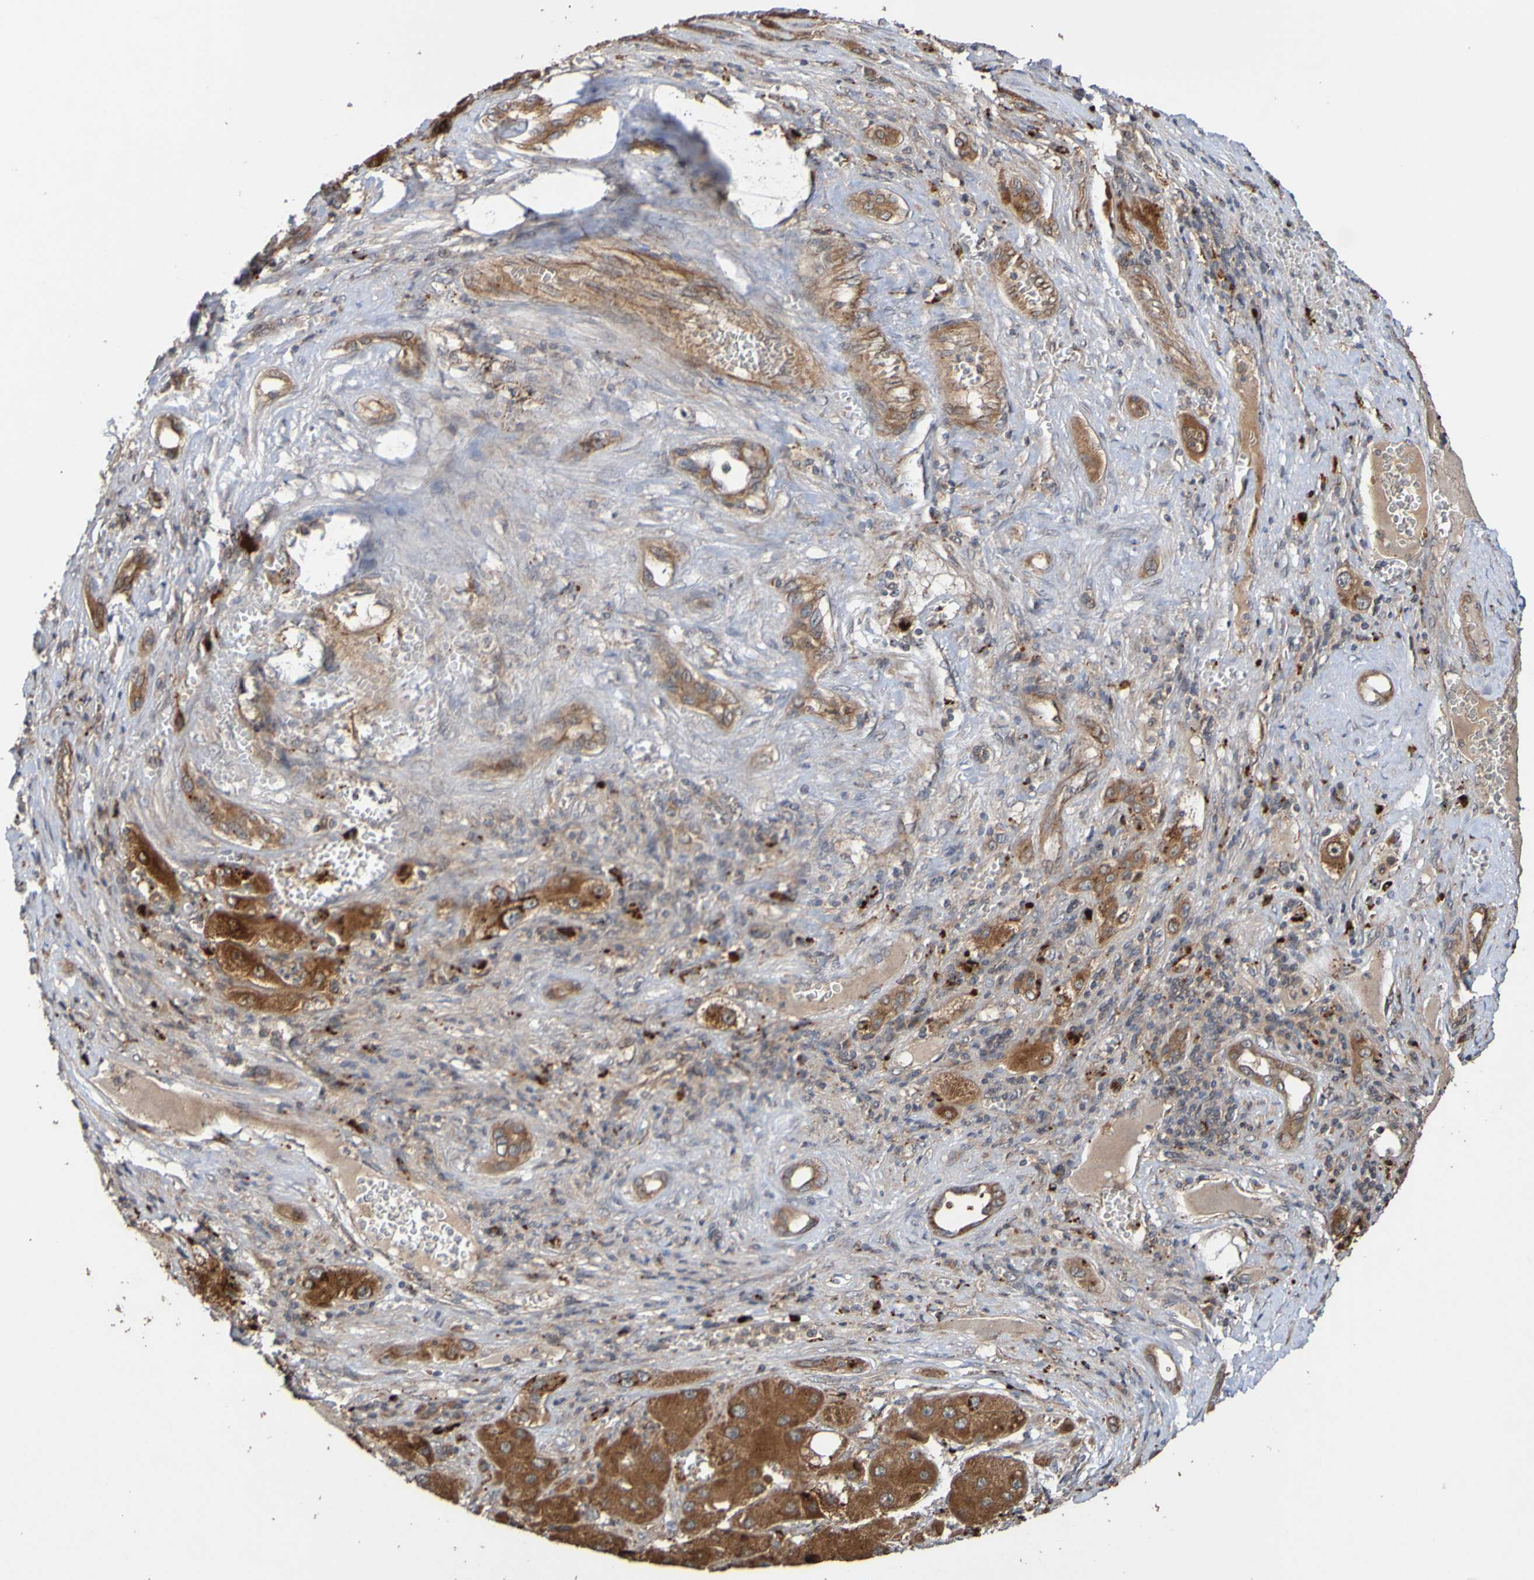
{"staining": {"intensity": "moderate", "quantity": ">75%", "location": "cytoplasmic/membranous"}, "tissue": "liver cancer", "cell_type": "Tumor cells", "image_type": "cancer", "snomed": [{"axis": "morphology", "description": "Carcinoma, Hepatocellular, NOS"}, {"axis": "topography", "description": "Liver"}], "caption": "An image of liver cancer stained for a protein displays moderate cytoplasmic/membranous brown staining in tumor cells.", "gene": "UCN", "patient": {"sex": "female", "age": 73}}